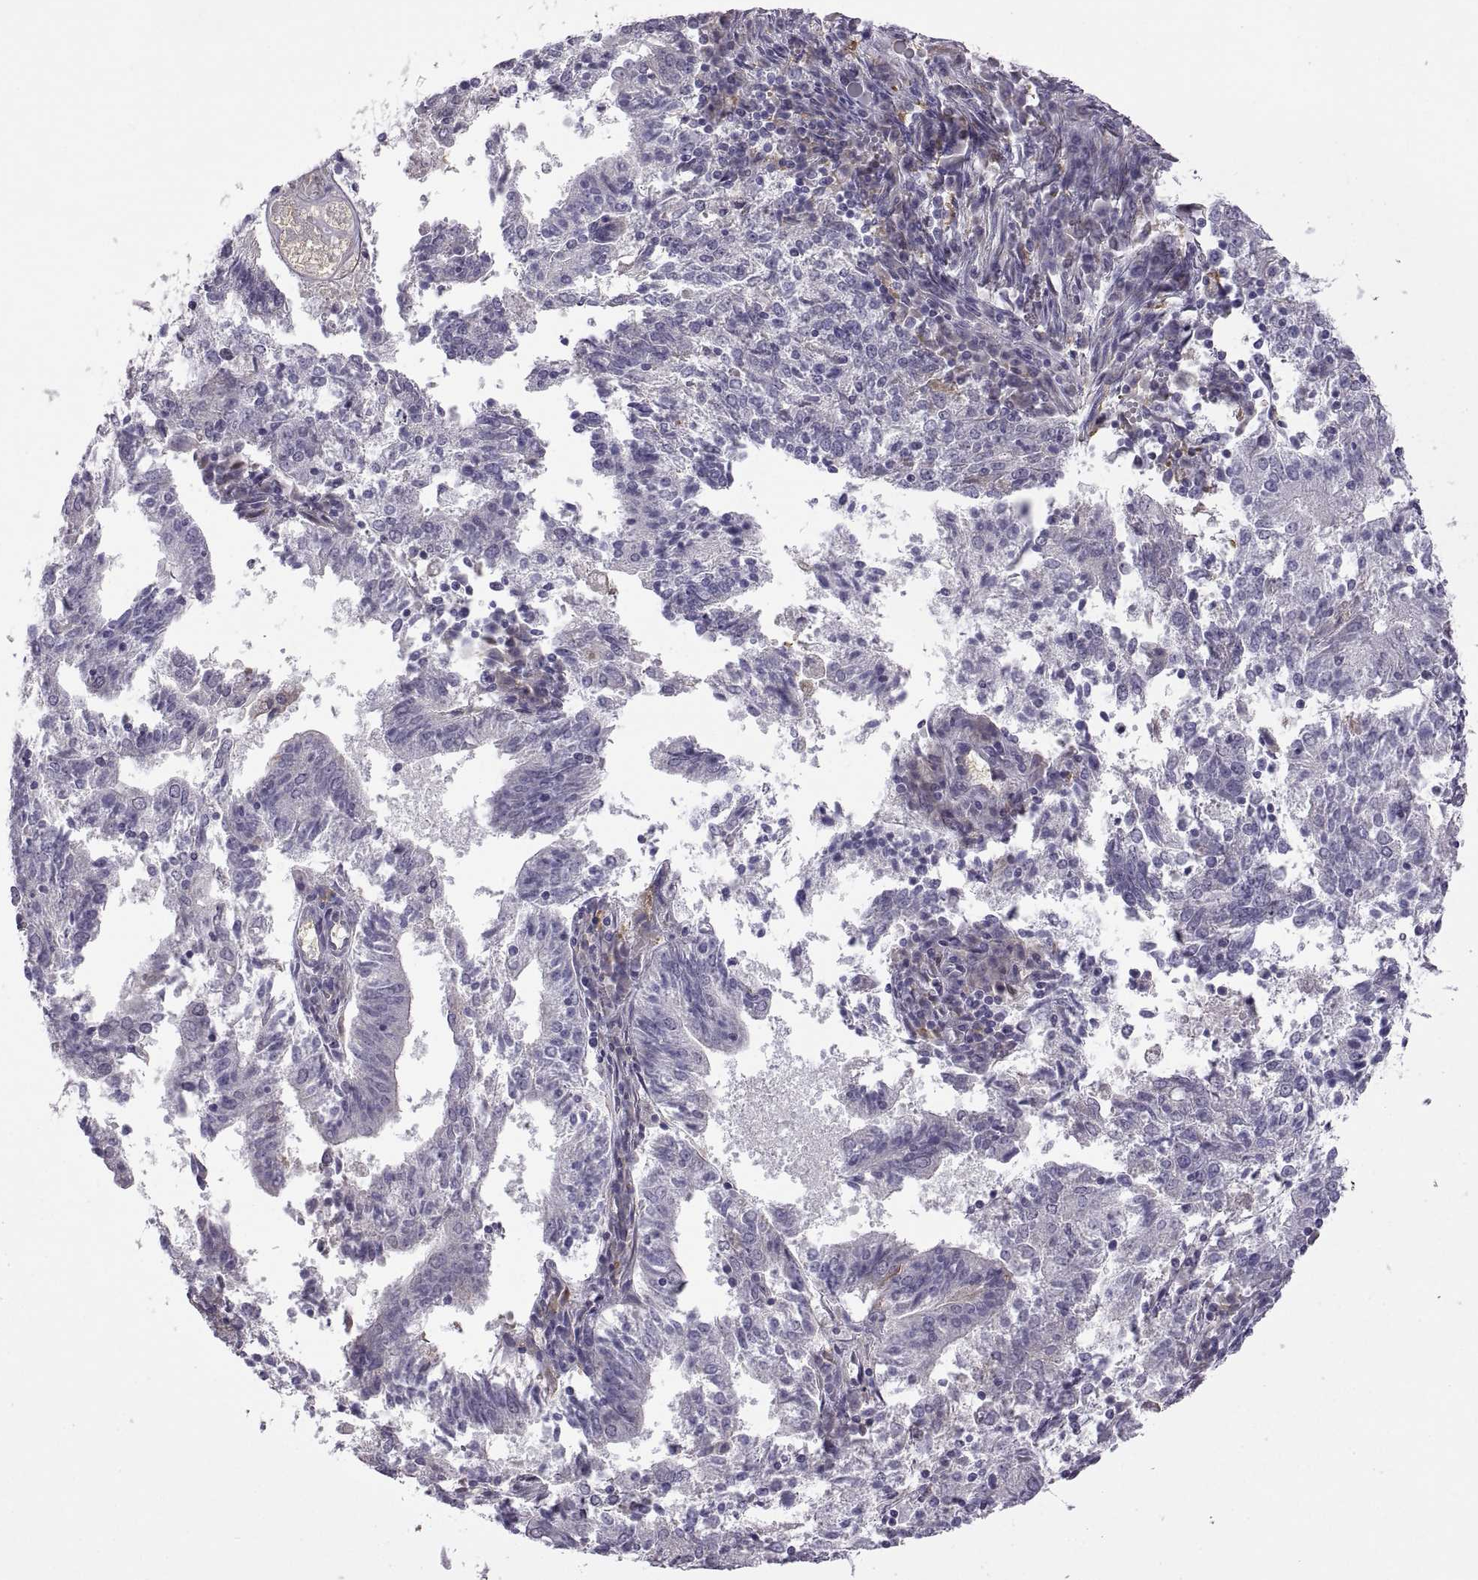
{"staining": {"intensity": "negative", "quantity": "none", "location": "none"}, "tissue": "endometrial cancer", "cell_type": "Tumor cells", "image_type": "cancer", "snomed": [{"axis": "morphology", "description": "Adenocarcinoma, NOS"}, {"axis": "topography", "description": "Endometrium"}], "caption": "IHC photomicrograph of endometrial adenocarcinoma stained for a protein (brown), which shows no positivity in tumor cells.", "gene": "MEIOC", "patient": {"sex": "female", "age": 82}}